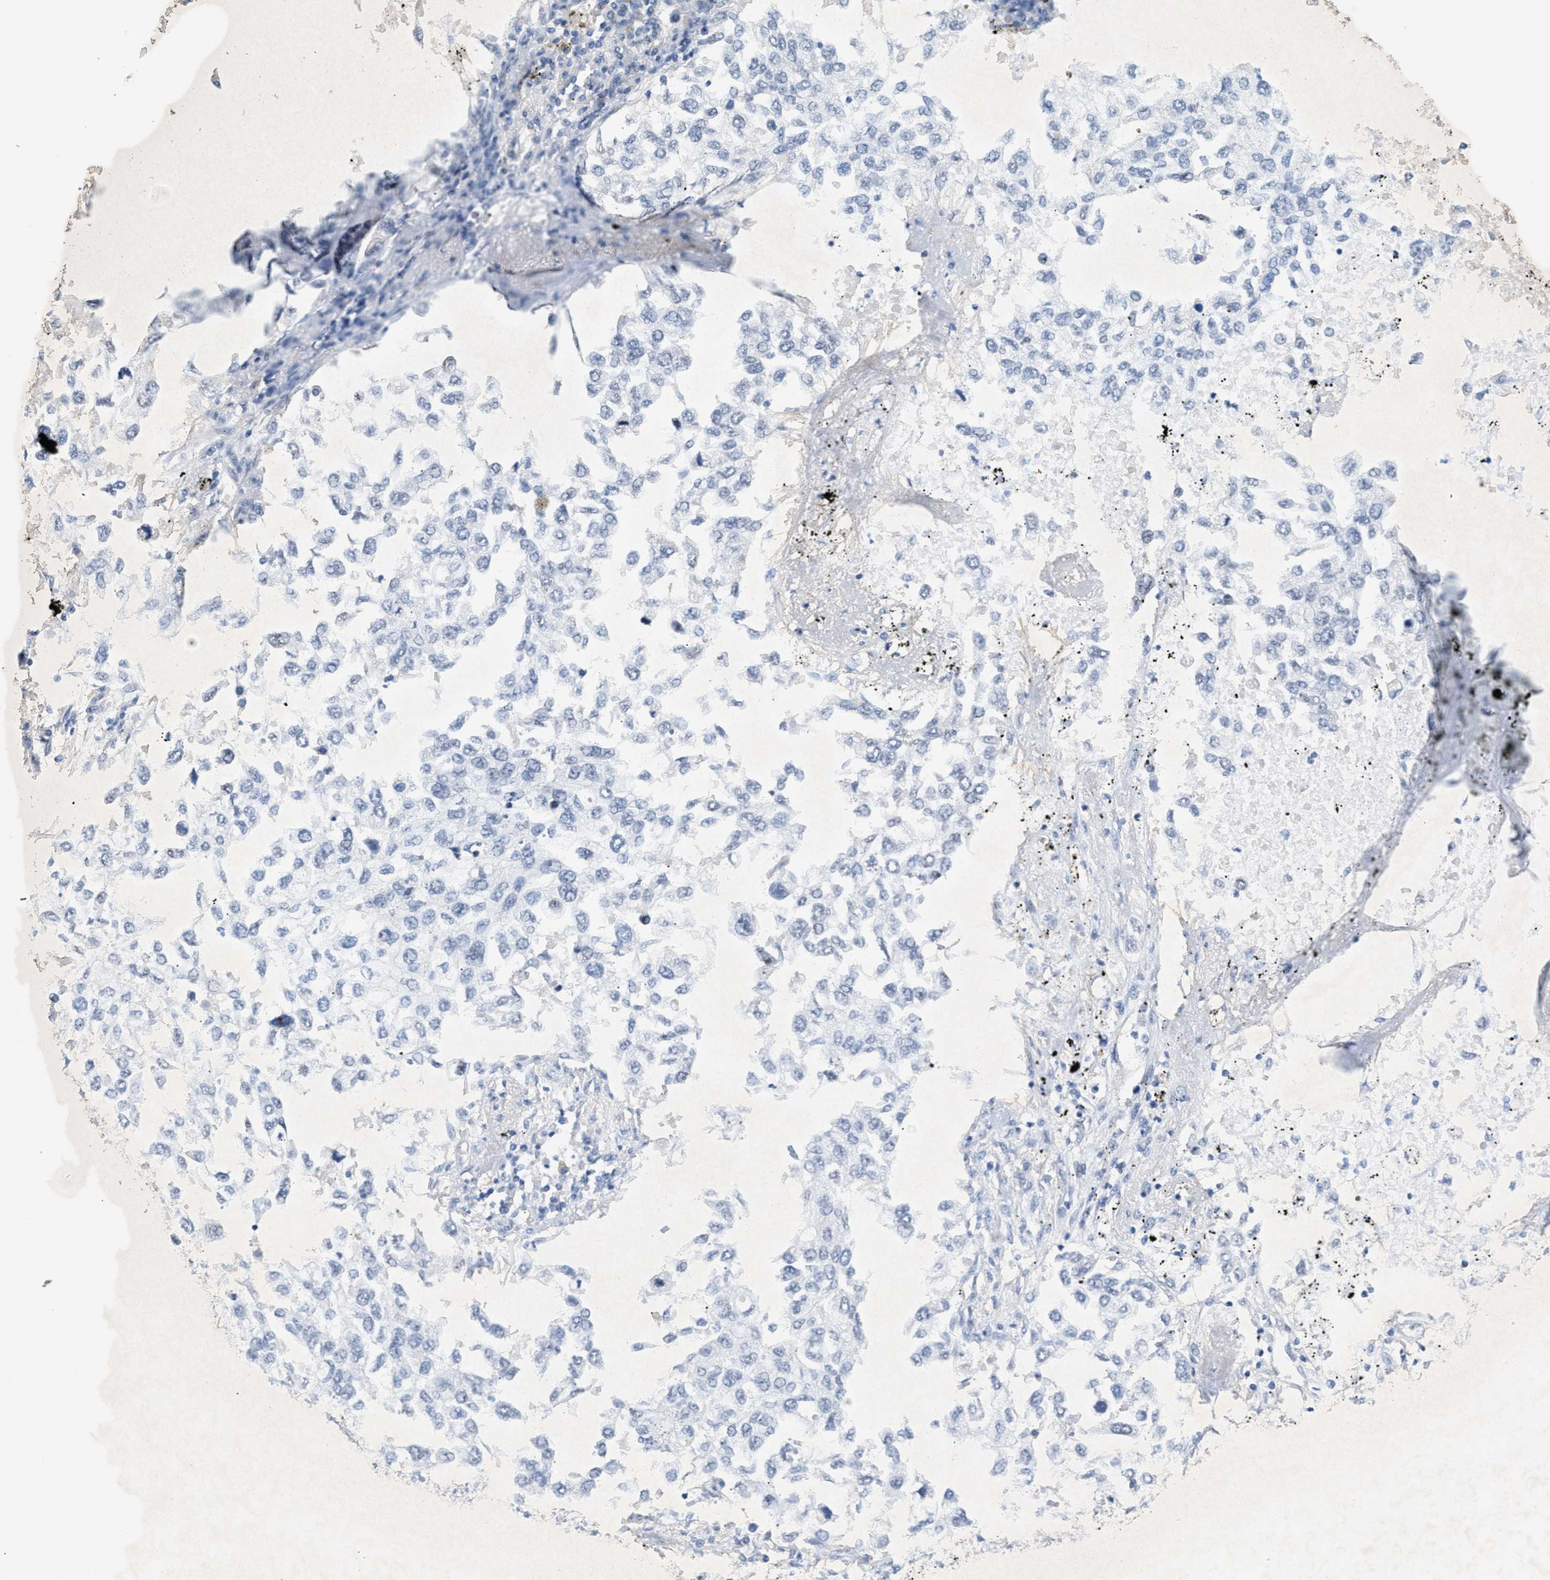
{"staining": {"intensity": "negative", "quantity": "none", "location": "none"}, "tissue": "lung cancer", "cell_type": "Tumor cells", "image_type": "cancer", "snomed": [{"axis": "morphology", "description": "Inflammation, NOS"}, {"axis": "morphology", "description": "Adenocarcinoma, NOS"}, {"axis": "topography", "description": "Lung"}], "caption": "The image shows no staining of tumor cells in lung adenocarcinoma.", "gene": "WIPI2", "patient": {"sex": "male", "age": 63}}